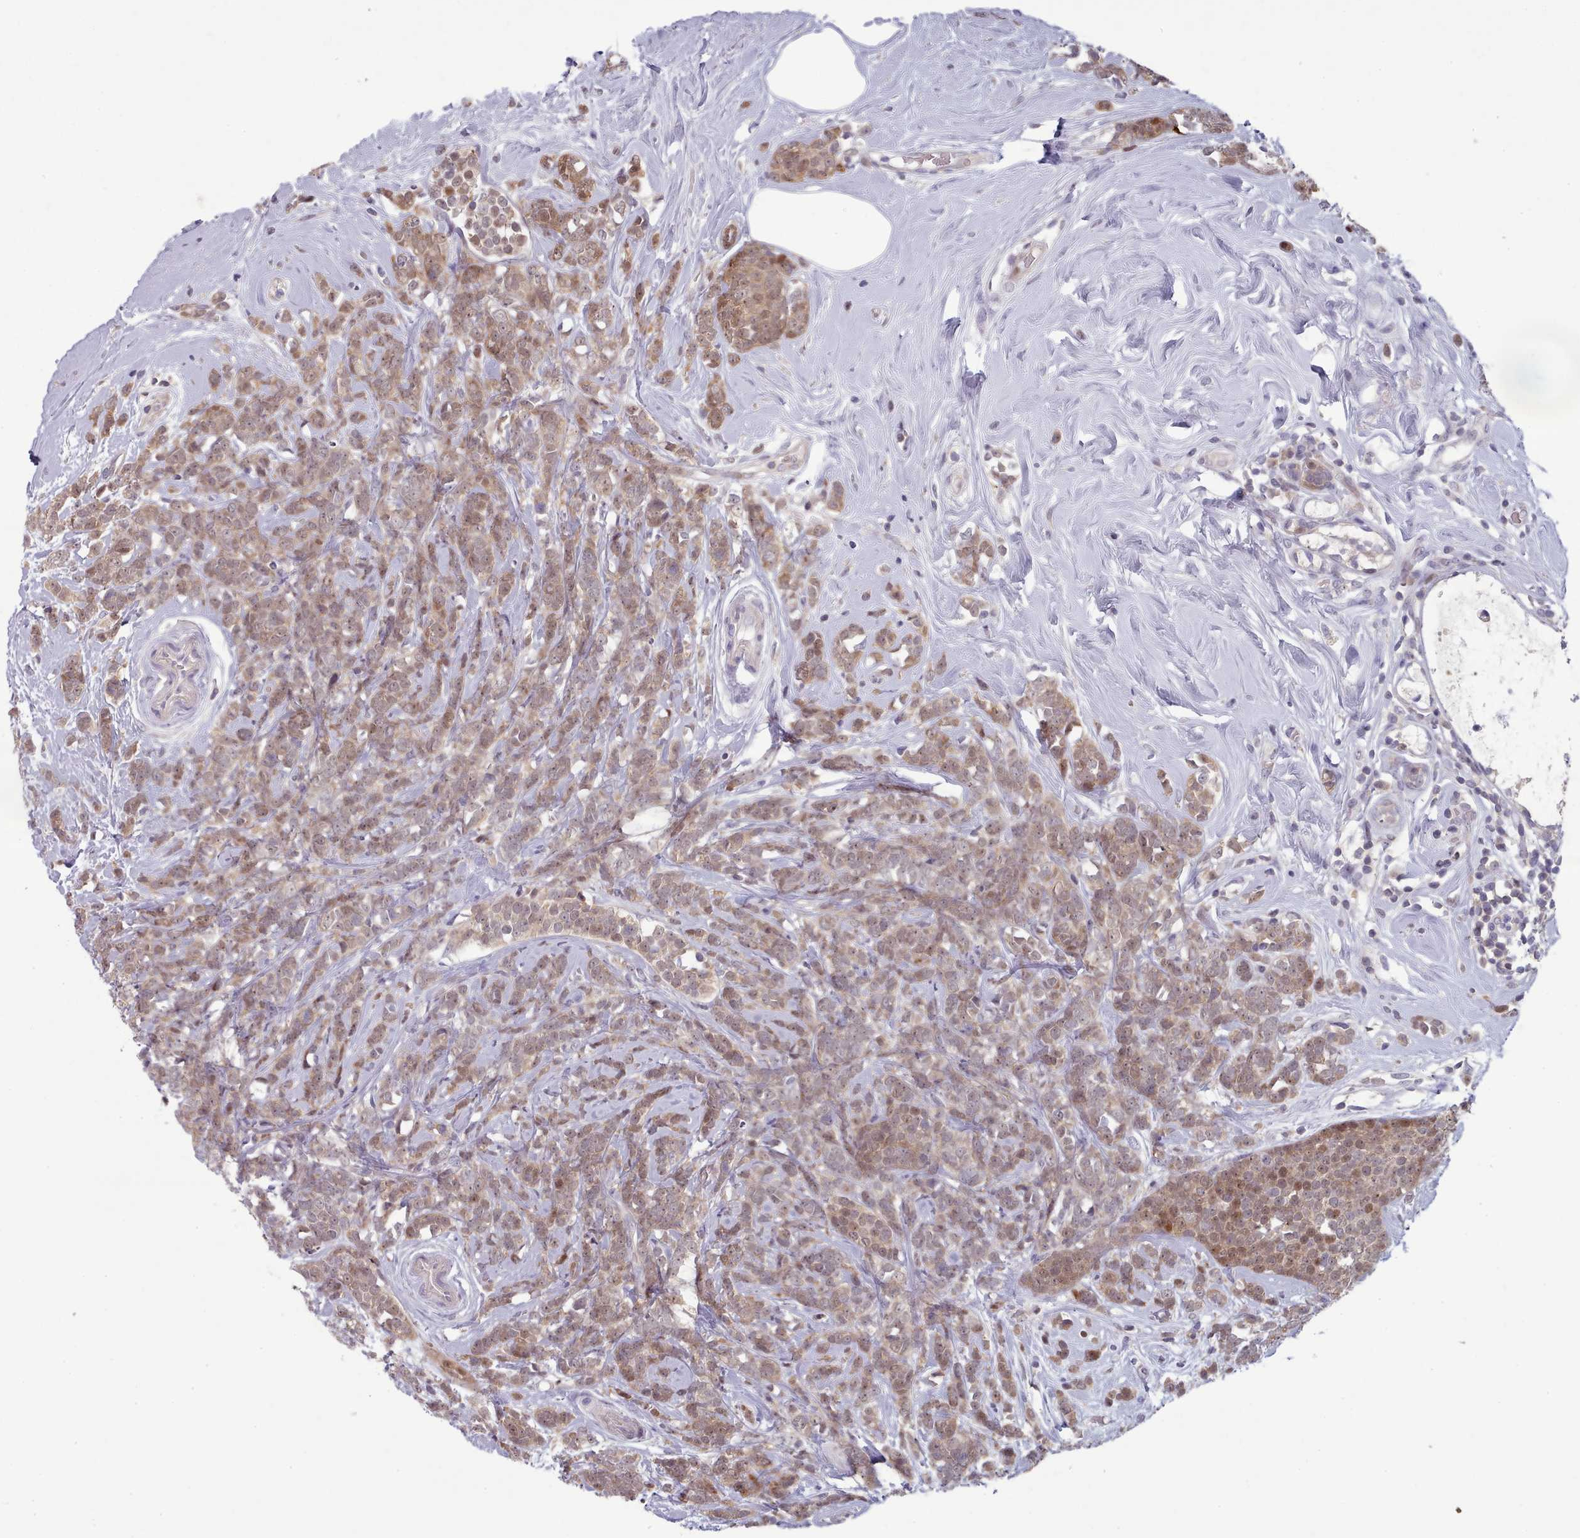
{"staining": {"intensity": "moderate", "quantity": ">75%", "location": "cytoplasmic/membranous"}, "tissue": "breast cancer", "cell_type": "Tumor cells", "image_type": "cancer", "snomed": [{"axis": "morphology", "description": "Lobular carcinoma"}, {"axis": "topography", "description": "Breast"}], "caption": "Human breast cancer stained with a protein marker exhibits moderate staining in tumor cells.", "gene": "CLNS1A", "patient": {"sex": "female", "age": 58}}